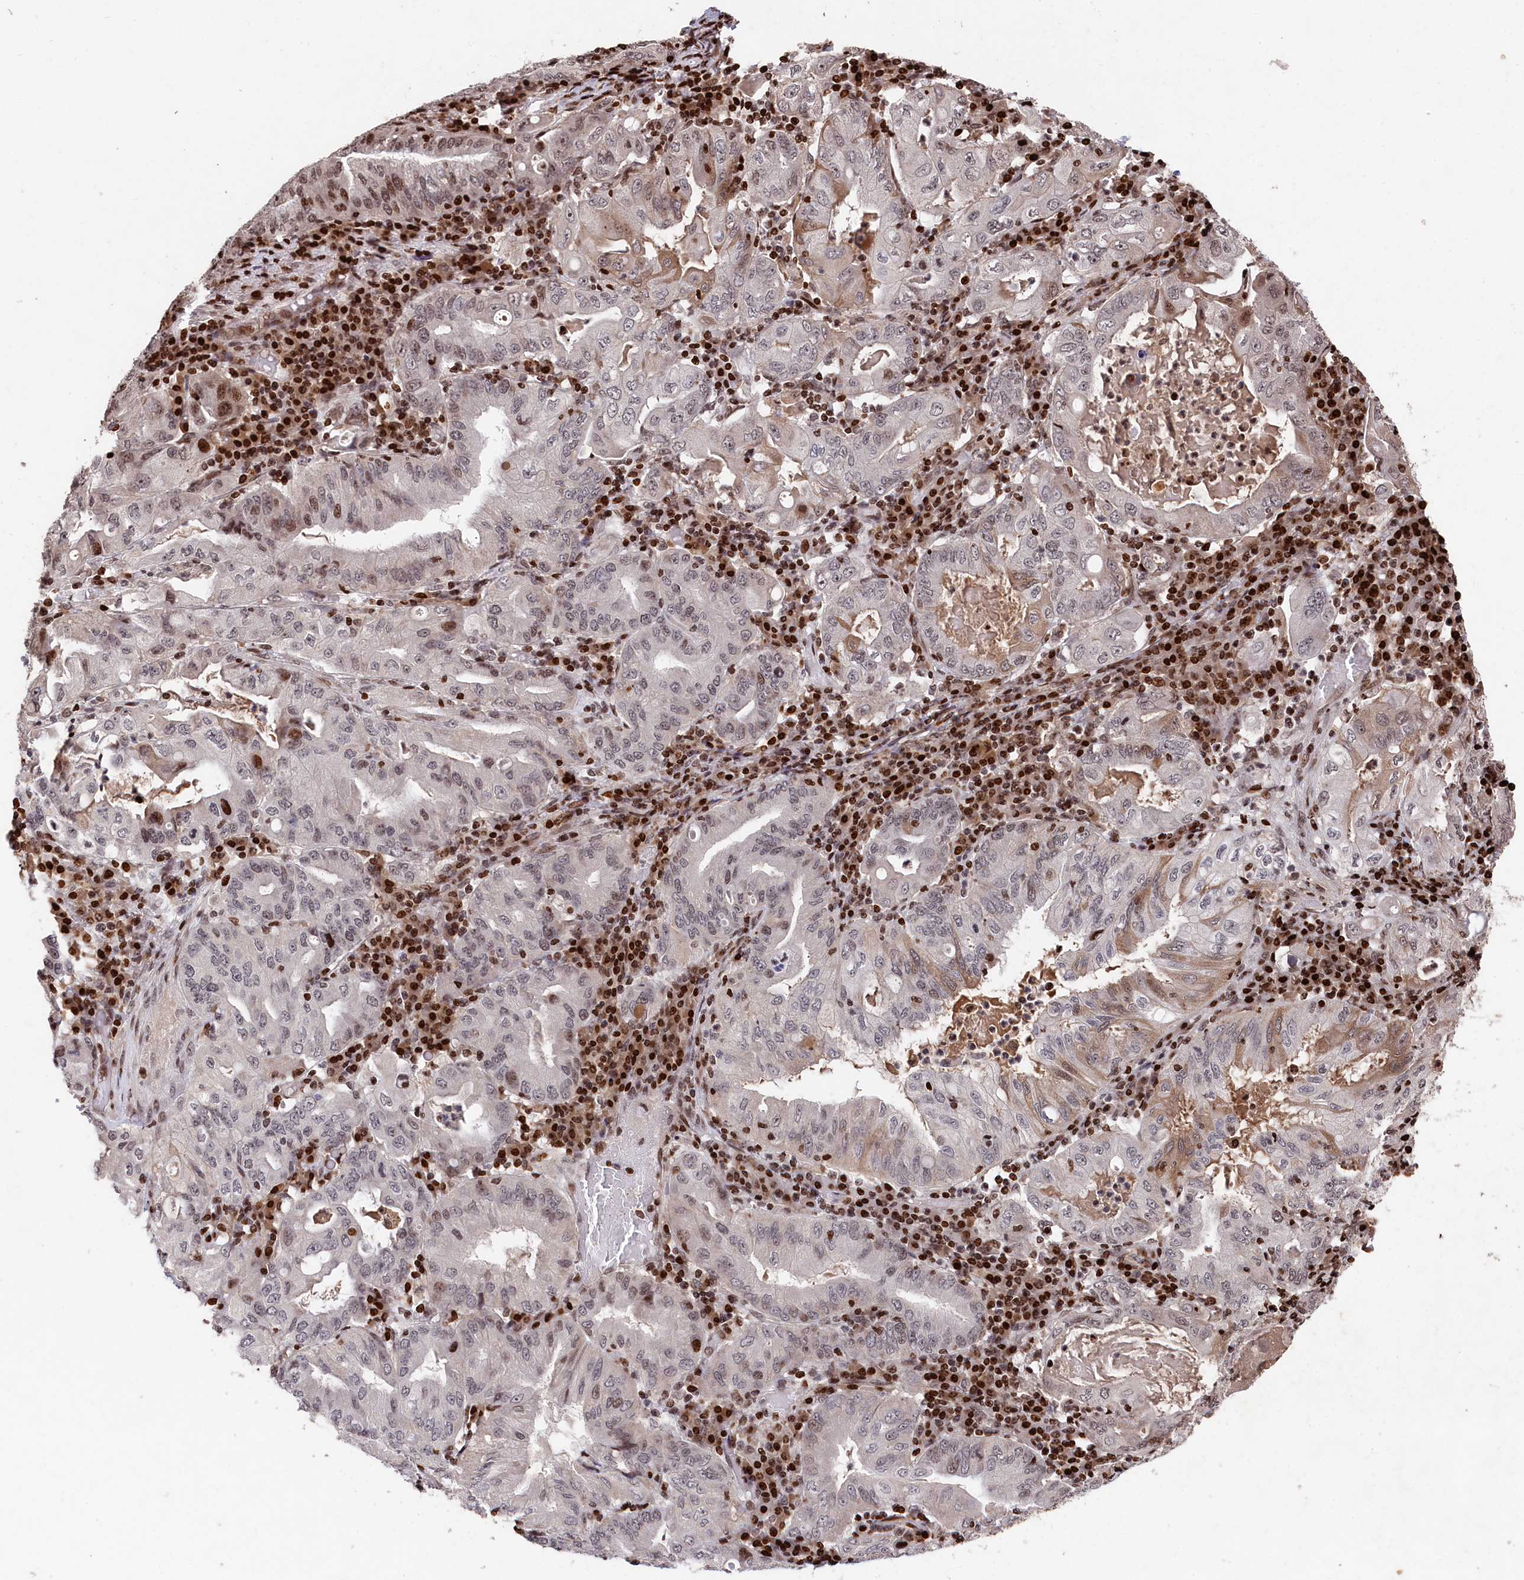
{"staining": {"intensity": "weak", "quantity": "<25%", "location": "cytoplasmic/membranous,nuclear"}, "tissue": "stomach cancer", "cell_type": "Tumor cells", "image_type": "cancer", "snomed": [{"axis": "morphology", "description": "Normal tissue, NOS"}, {"axis": "morphology", "description": "Adenocarcinoma, NOS"}, {"axis": "topography", "description": "Esophagus"}, {"axis": "topography", "description": "Stomach, upper"}, {"axis": "topography", "description": "Peripheral nerve tissue"}], "caption": "High power microscopy micrograph of an IHC photomicrograph of stomach cancer, revealing no significant expression in tumor cells.", "gene": "MCF2L2", "patient": {"sex": "male", "age": 62}}